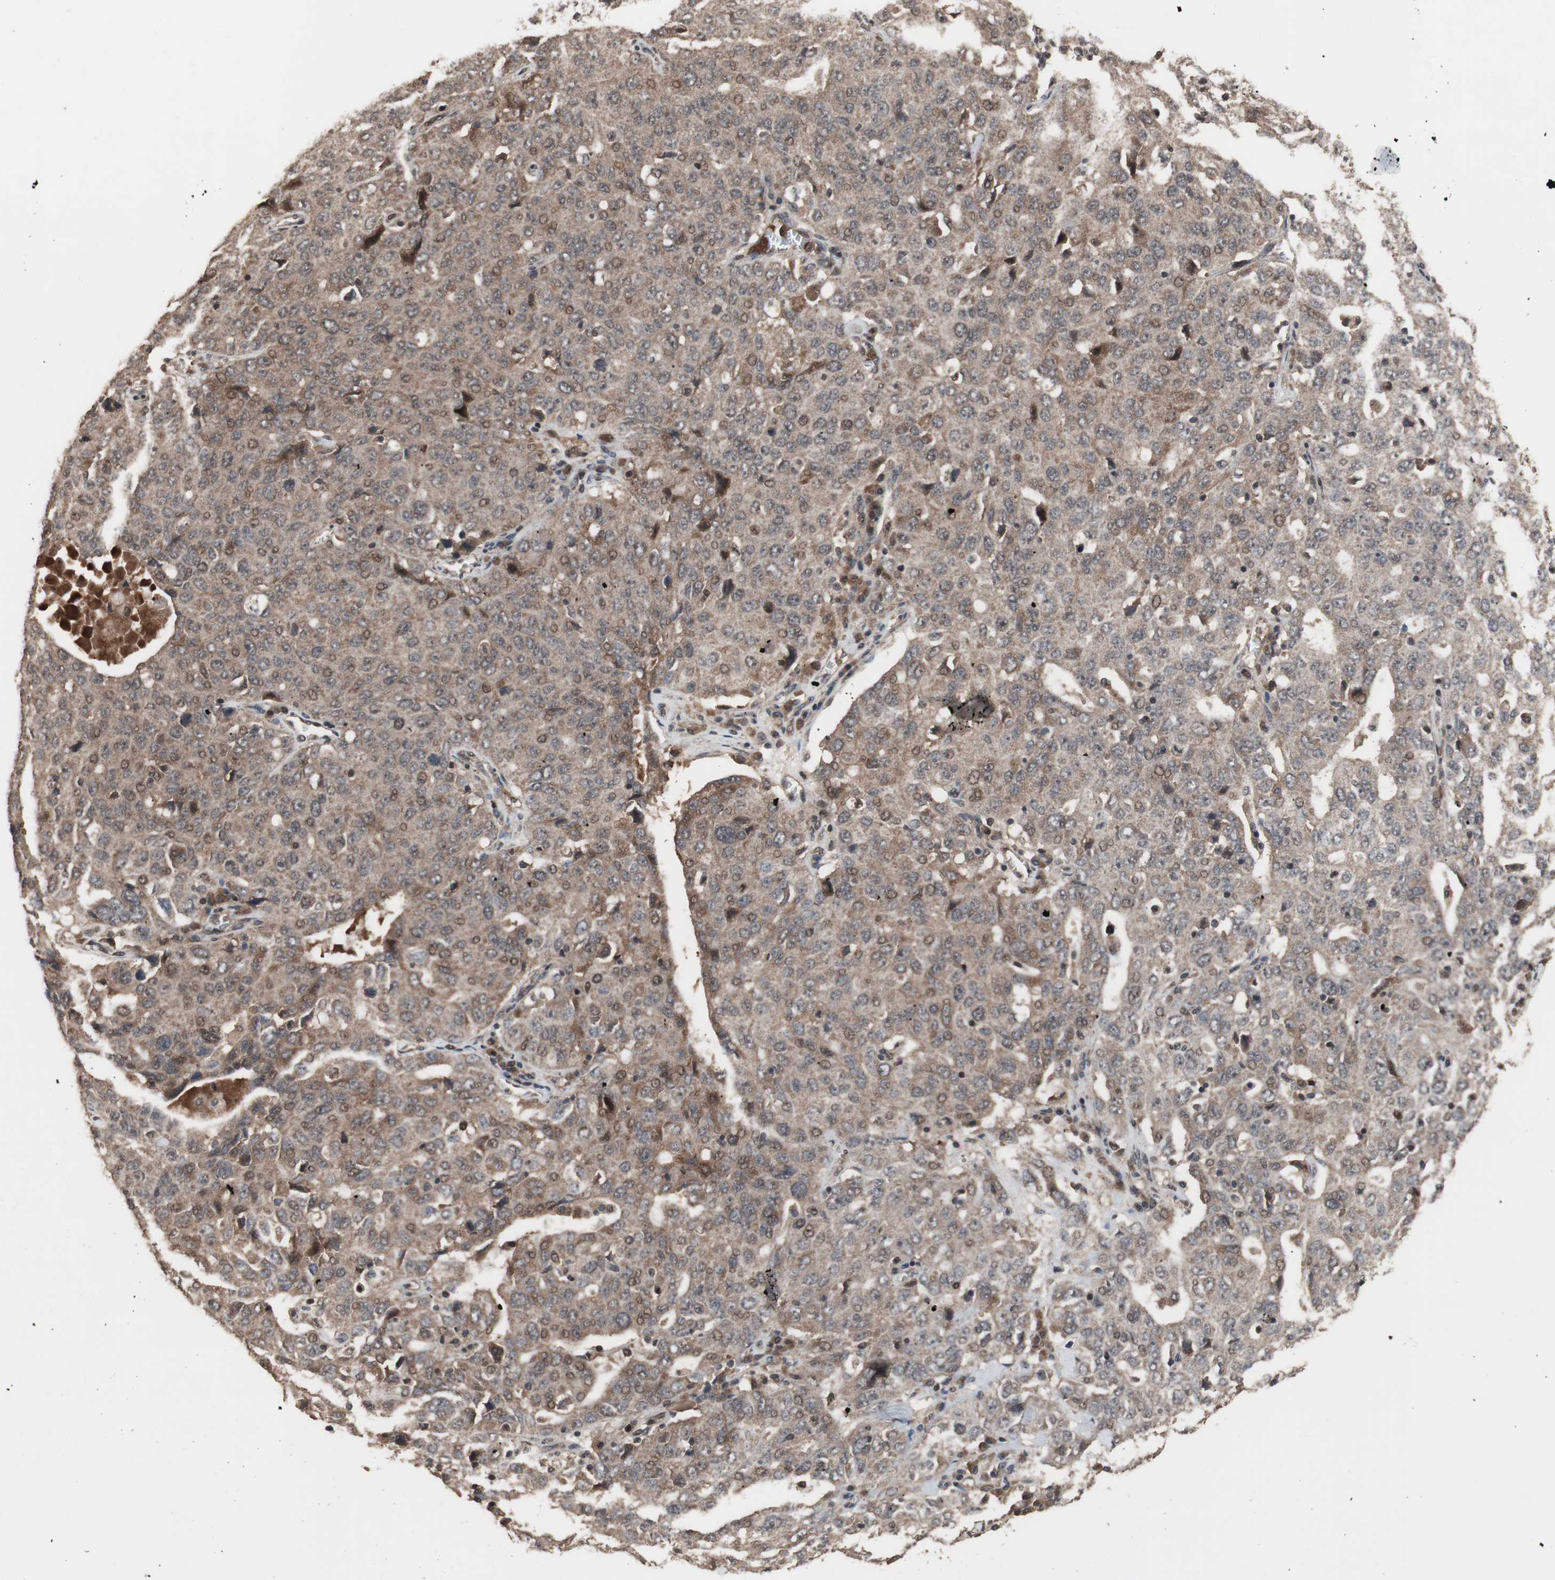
{"staining": {"intensity": "weak", "quantity": ">75%", "location": "cytoplasmic/membranous"}, "tissue": "ovarian cancer", "cell_type": "Tumor cells", "image_type": "cancer", "snomed": [{"axis": "morphology", "description": "Carcinoma, endometroid"}, {"axis": "topography", "description": "Ovary"}], "caption": "Ovarian cancer stained with IHC exhibits weak cytoplasmic/membranous staining in about >75% of tumor cells.", "gene": "KANSL1", "patient": {"sex": "female", "age": 62}}